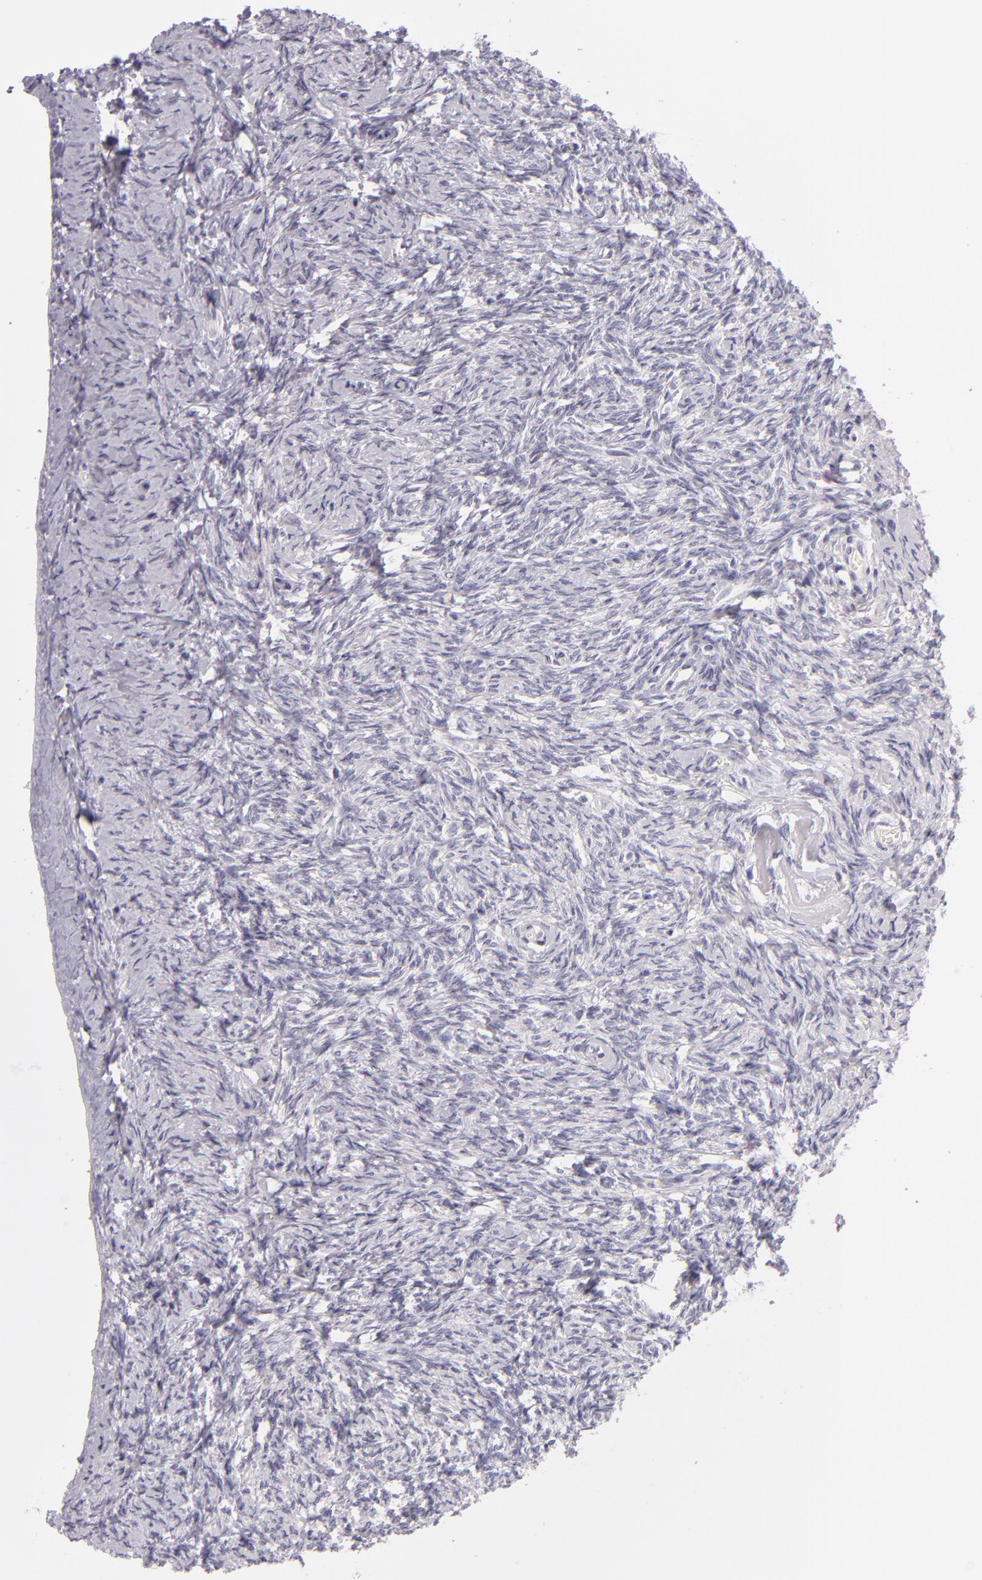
{"staining": {"intensity": "negative", "quantity": "none", "location": "none"}, "tissue": "ovary", "cell_type": "Ovarian stroma cells", "image_type": "normal", "snomed": [{"axis": "morphology", "description": "Normal tissue, NOS"}, {"axis": "topography", "description": "Ovary"}], "caption": "High power microscopy image of an immunohistochemistry (IHC) photomicrograph of benign ovary, revealing no significant expression in ovarian stroma cells. (DAB (3,3'-diaminobenzidine) immunohistochemistry (IHC) visualized using brightfield microscopy, high magnification).", "gene": "FAM181A", "patient": {"sex": "female", "age": 53}}